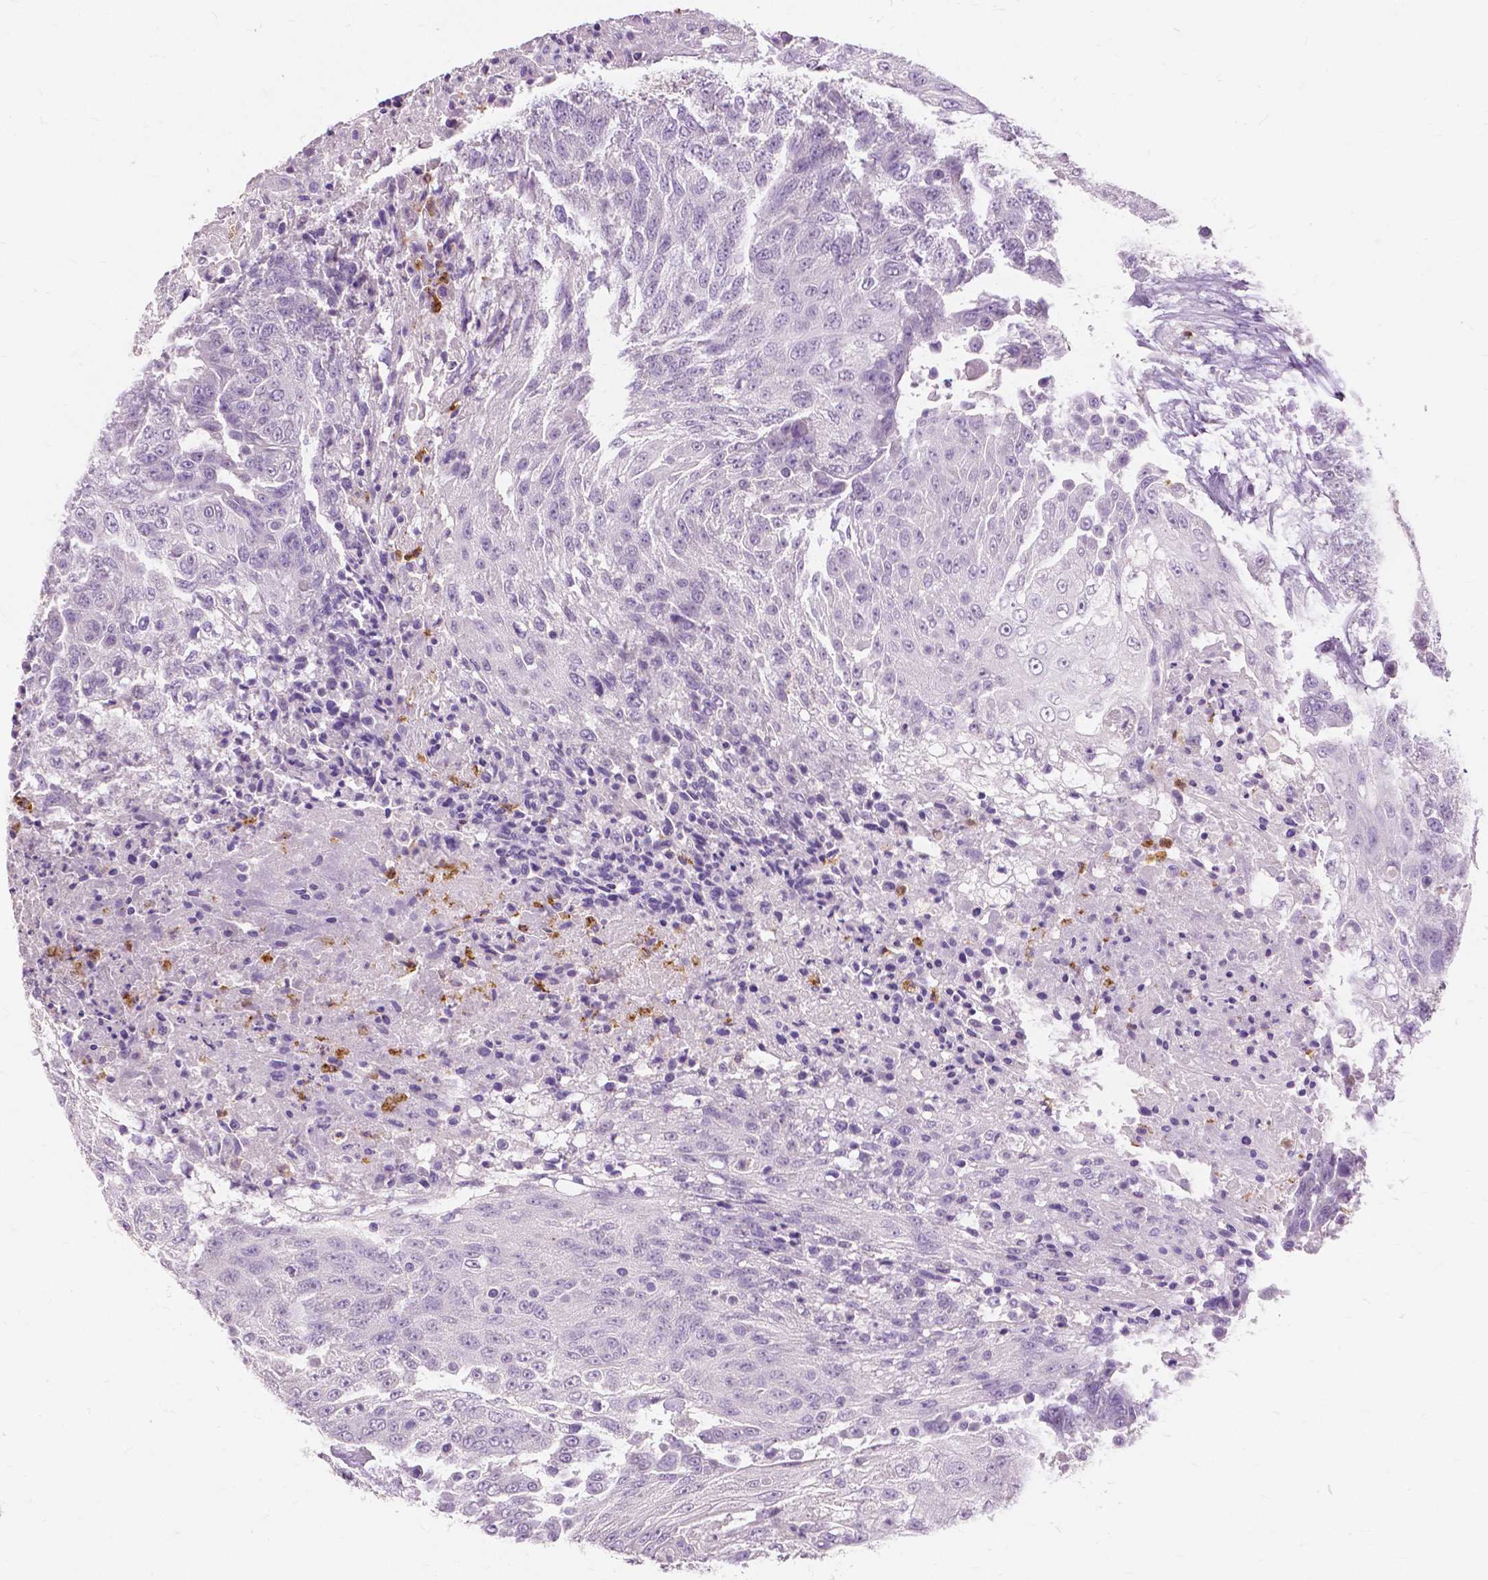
{"staining": {"intensity": "negative", "quantity": "none", "location": "none"}, "tissue": "urothelial cancer", "cell_type": "Tumor cells", "image_type": "cancer", "snomed": [{"axis": "morphology", "description": "Urothelial carcinoma, High grade"}, {"axis": "topography", "description": "Urinary bladder"}], "caption": "High magnification brightfield microscopy of urothelial carcinoma (high-grade) stained with DAB (3,3'-diaminobenzidine) (brown) and counterstained with hematoxylin (blue): tumor cells show no significant positivity.", "gene": "CXCR2", "patient": {"sex": "female", "age": 63}}